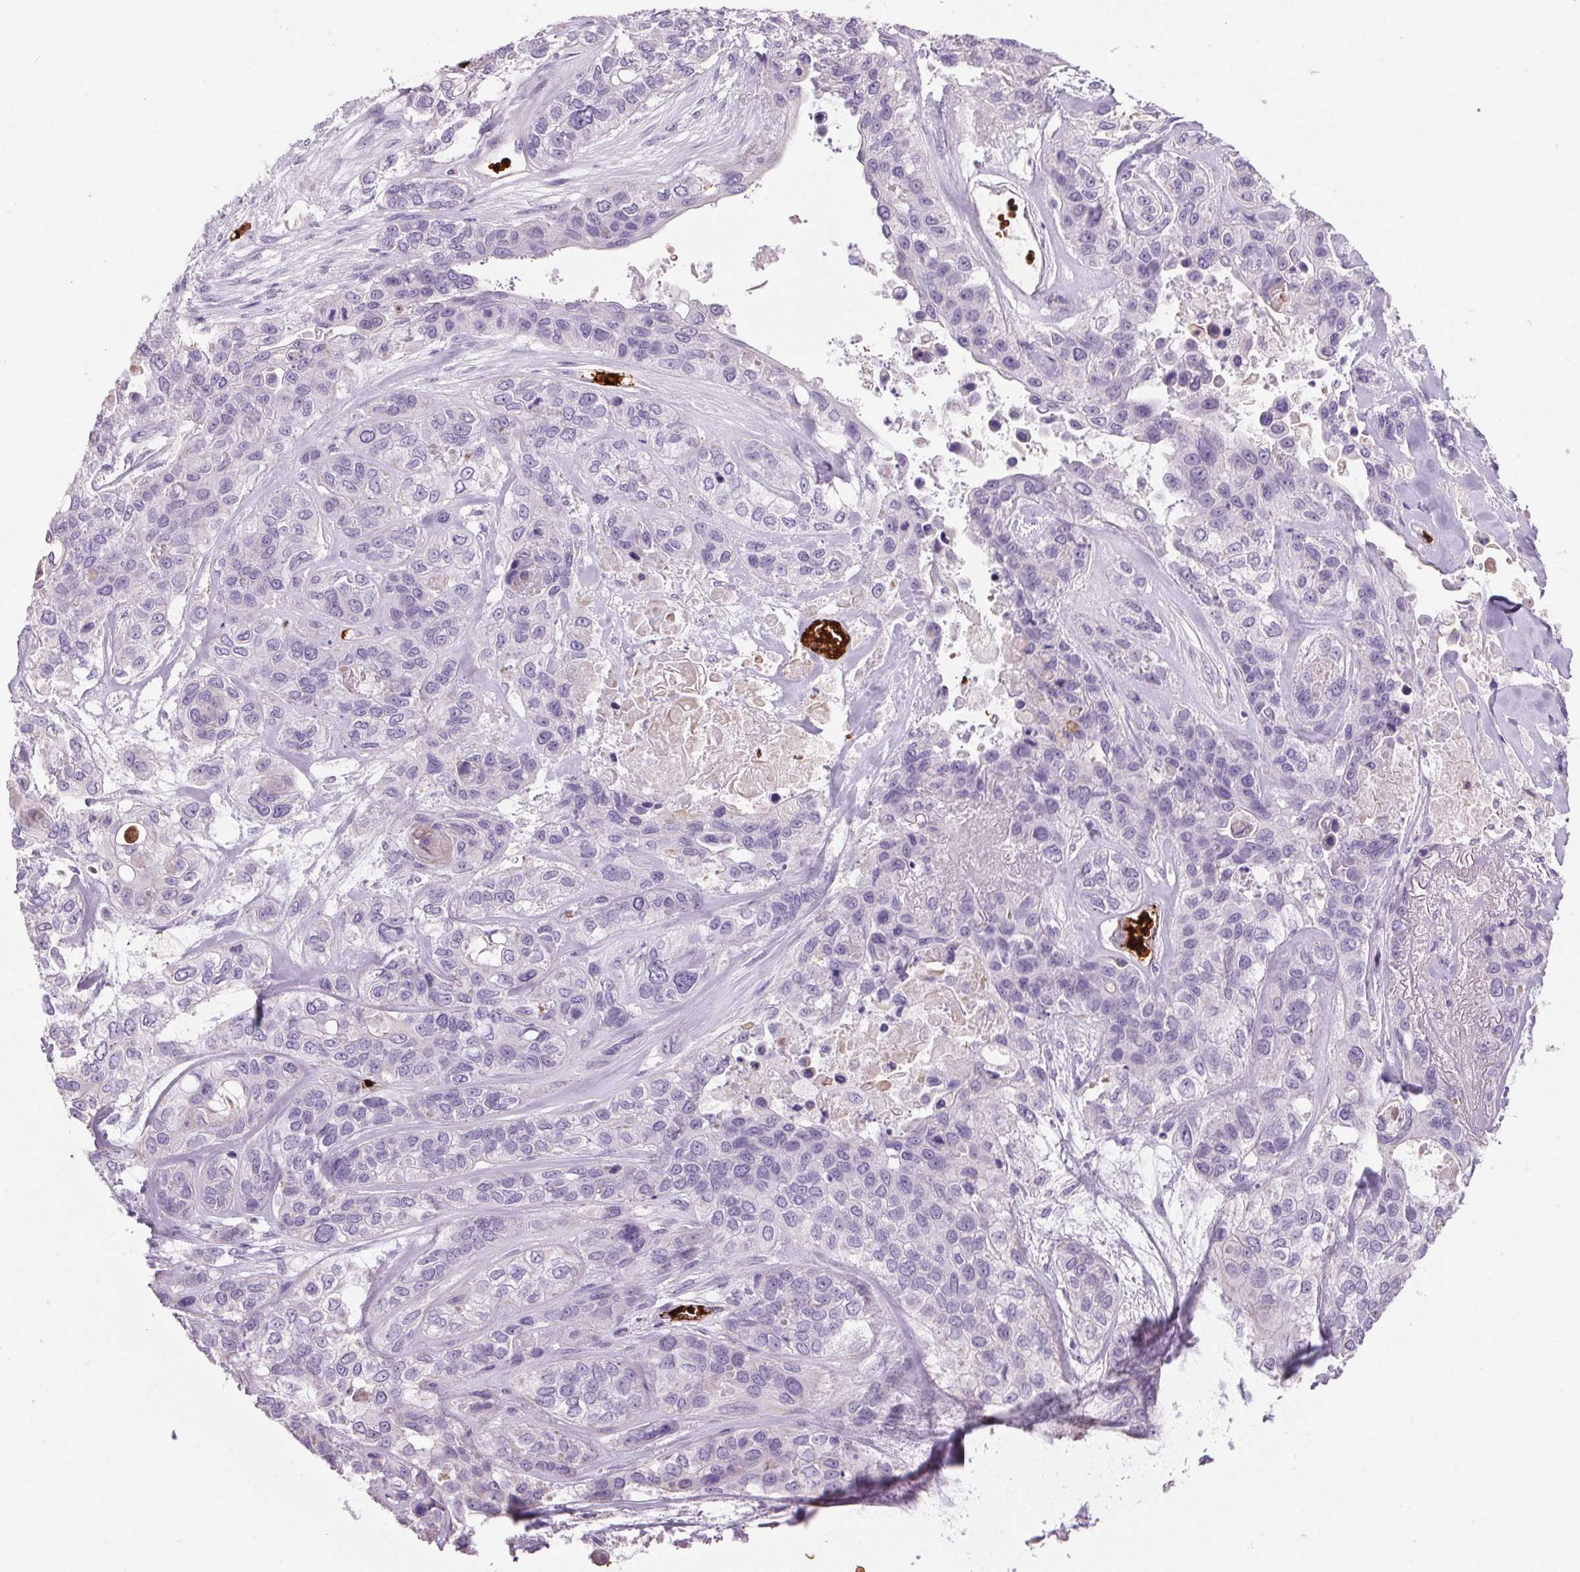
{"staining": {"intensity": "negative", "quantity": "none", "location": "none"}, "tissue": "lung cancer", "cell_type": "Tumor cells", "image_type": "cancer", "snomed": [{"axis": "morphology", "description": "Squamous cell carcinoma, NOS"}, {"axis": "topography", "description": "Lung"}], "caption": "An immunohistochemistry (IHC) photomicrograph of squamous cell carcinoma (lung) is shown. There is no staining in tumor cells of squamous cell carcinoma (lung). (Brightfield microscopy of DAB IHC at high magnification).", "gene": "HBQ1", "patient": {"sex": "female", "age": 70}}